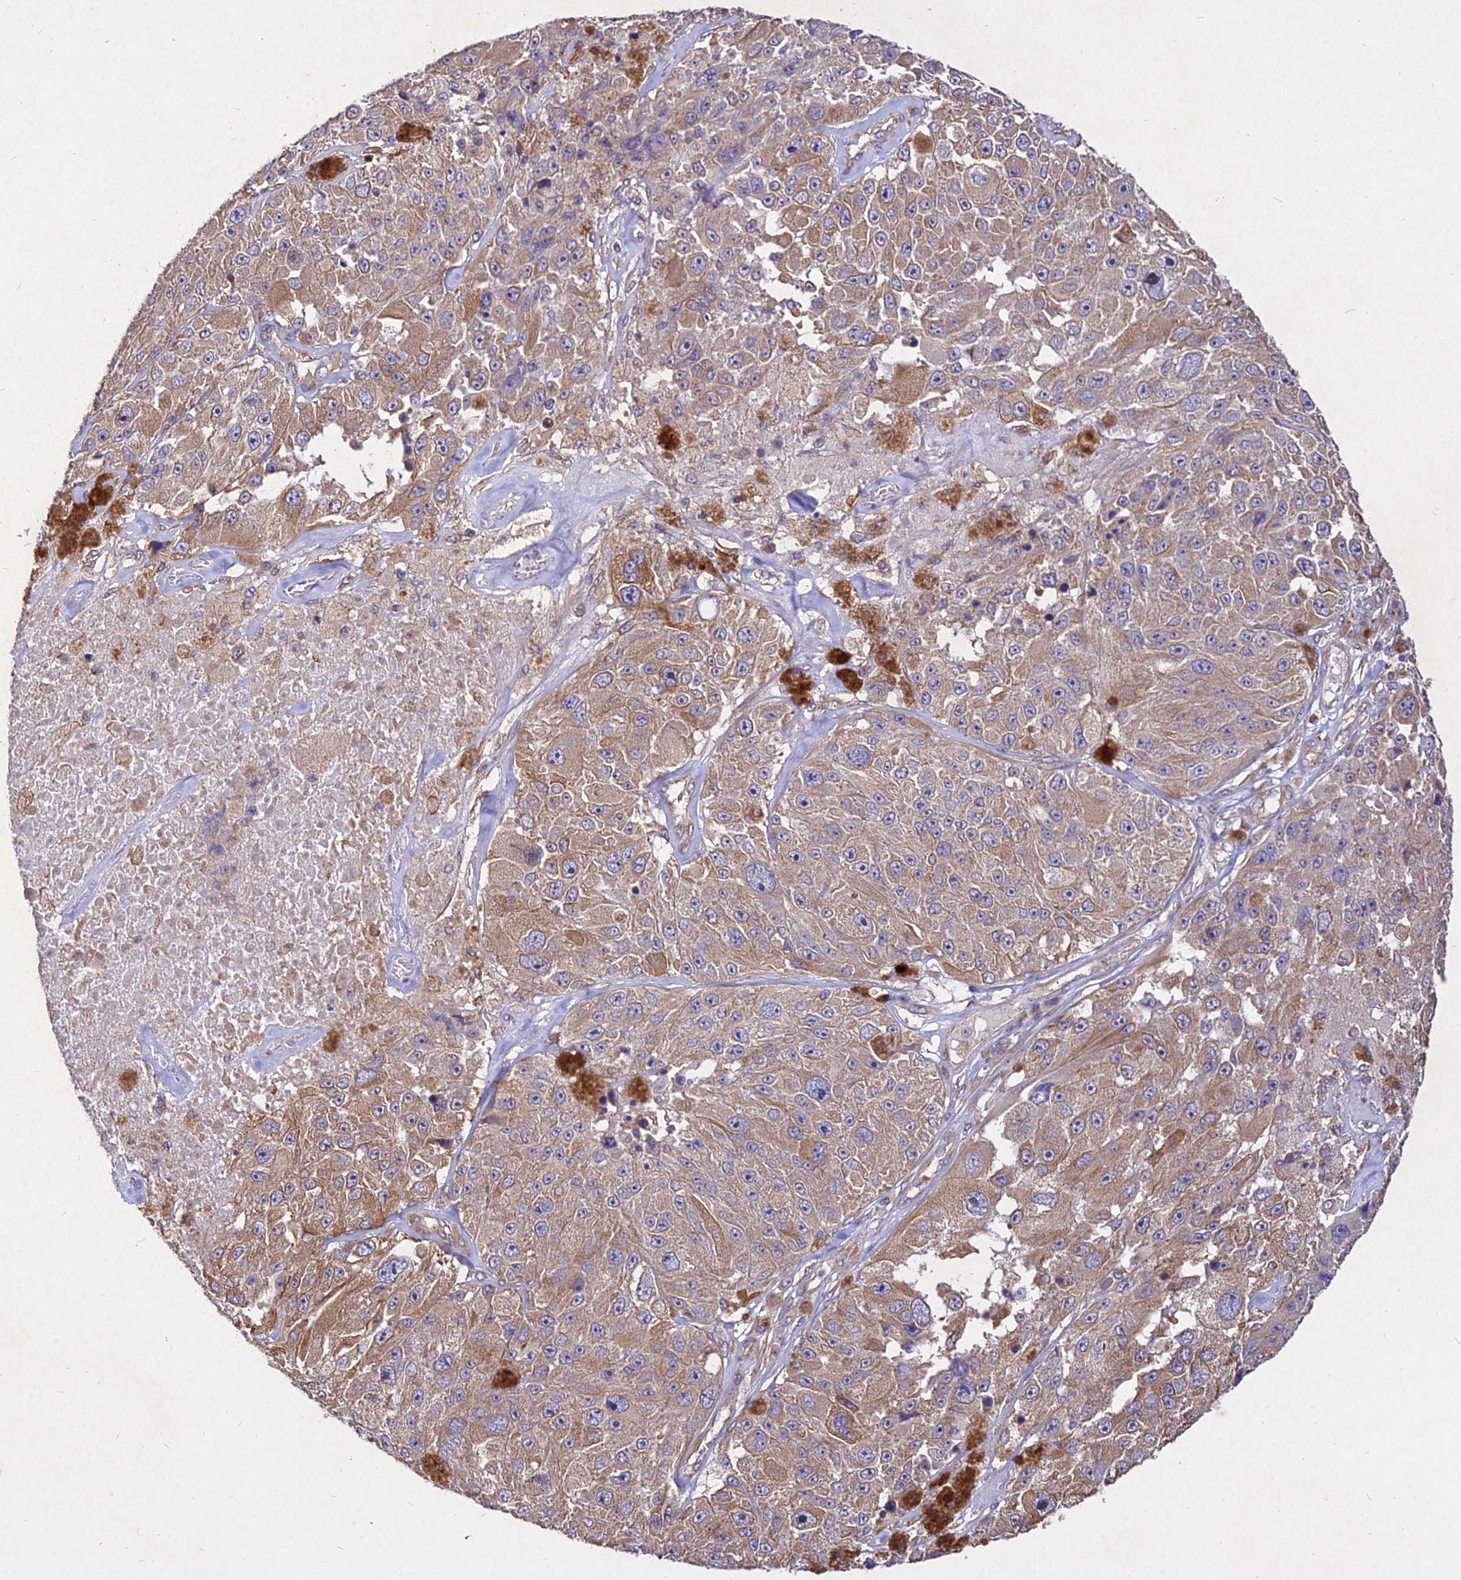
{"staining": {"intensity": "moderate", "quantity": "25%-75%", "location": "cytoplasmic/membranous"}, "tissue": "melanoma", "cell_type": "Tumor cells", "image_type": "cancer", "snomed": [{"axis": "morphology", "description": "Malignant melanoma, Metastatic site"}, {"axis": "topography", "description": "Lymph node"}], "caption": "Protein expression analysis of human malignant melanoma (metastatic site) reveals moderate cytoplasmic/membranous staining in about 25%-75% of tumor cells.", "gene": "SKA1", "patient": {"sex": "male", "age": 62}}